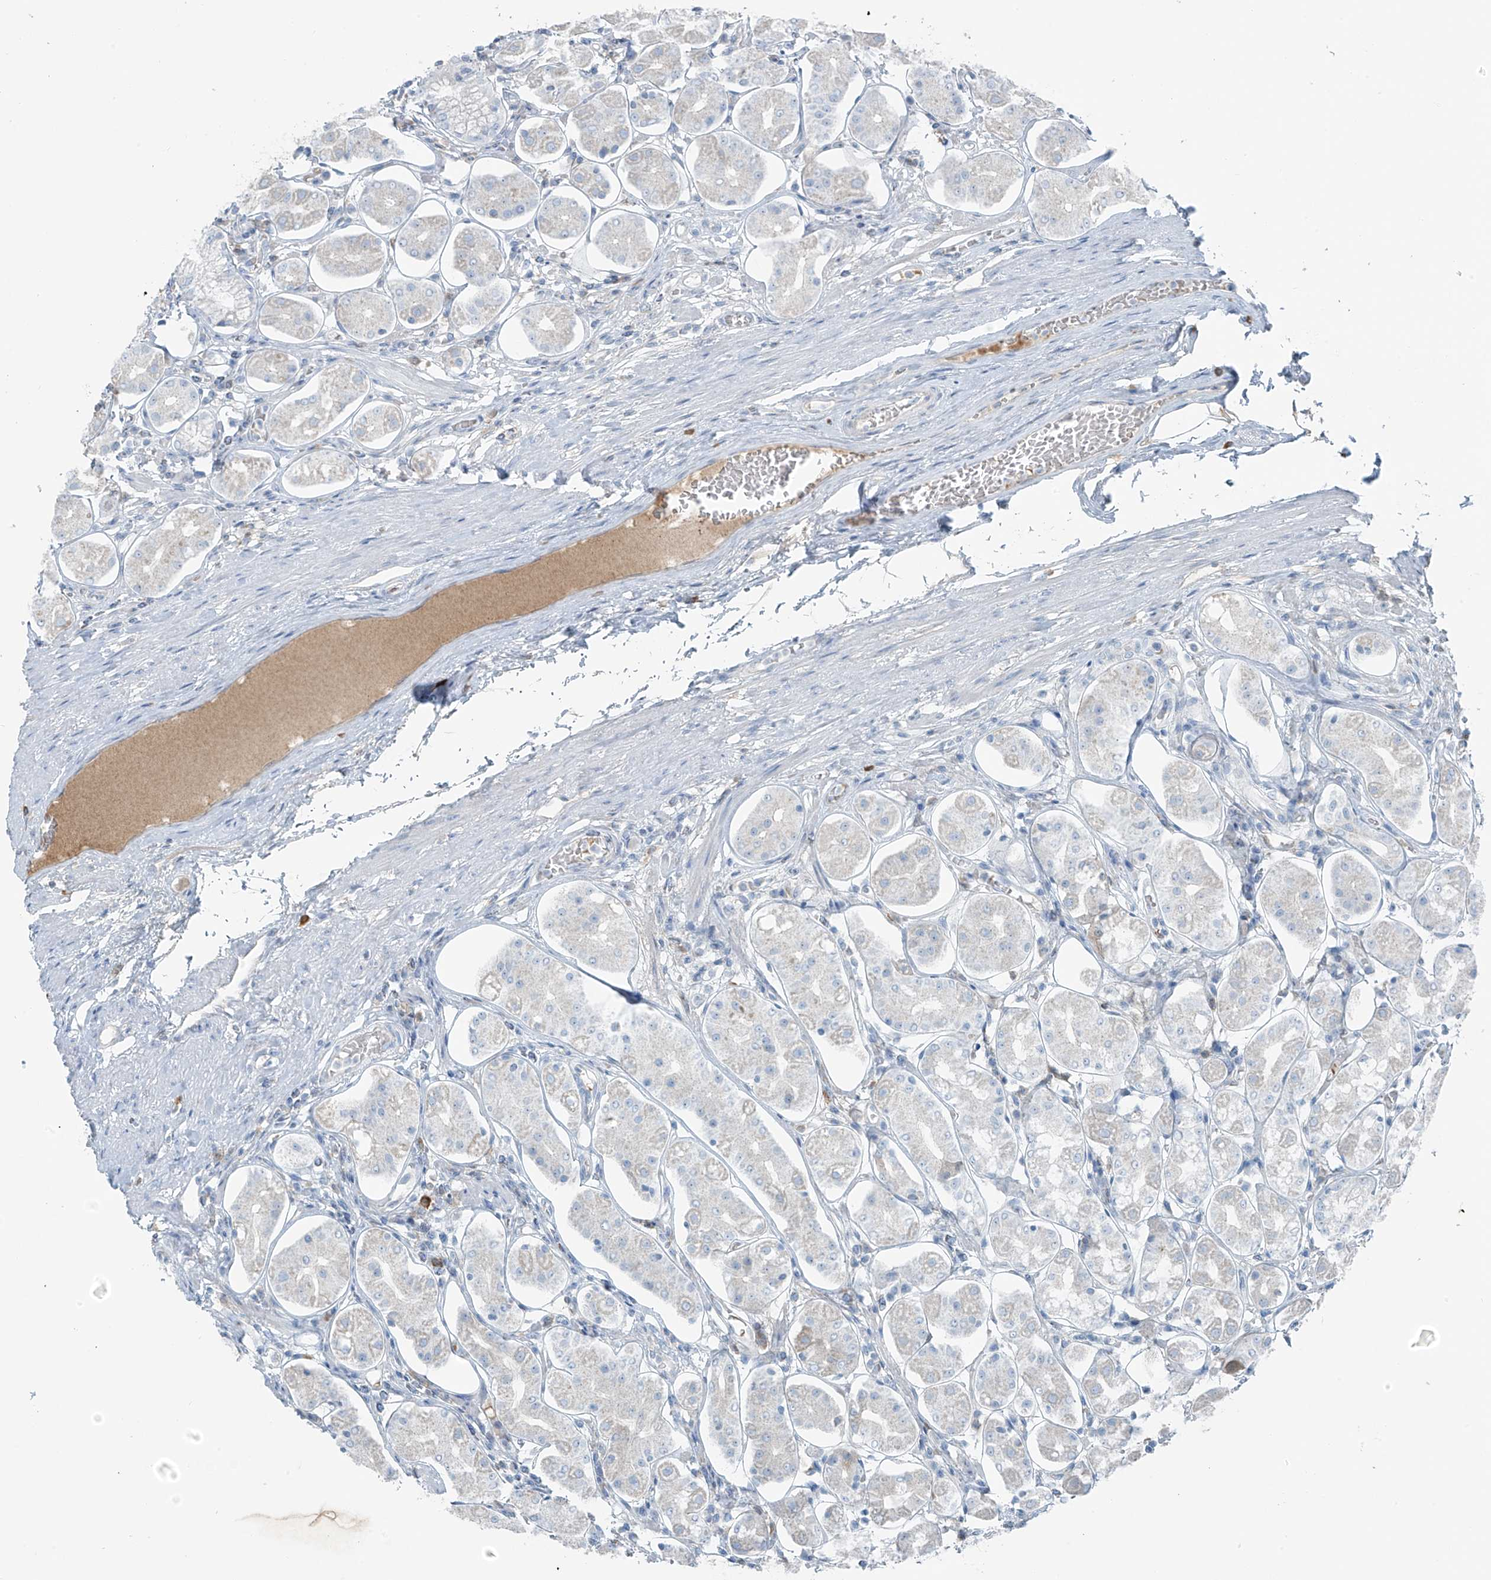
{"staining": {"intensity": "strong", "quantity": "<25%", "location": "cytoplasmic/membranous"}, "tissue": "stomach", "cell_type": "Glandular cells", "image_type": "normal", "snomed": [{"axis": "morphology", "description": "Normal tissue, NOS"}, {"axis": "topography", "description": "Stomach, lower"}], "caption": "Strong cytoplasmic/membranous protein positivity is identified in approximately <25% of glandular cells in stomach. (DAB (3,3'-diaminobenzidine) IHC, brown staining for protein, blue staining for nuclei).", "gene": "FAM131C", "patient": {"sex": "female", "age": 56}}